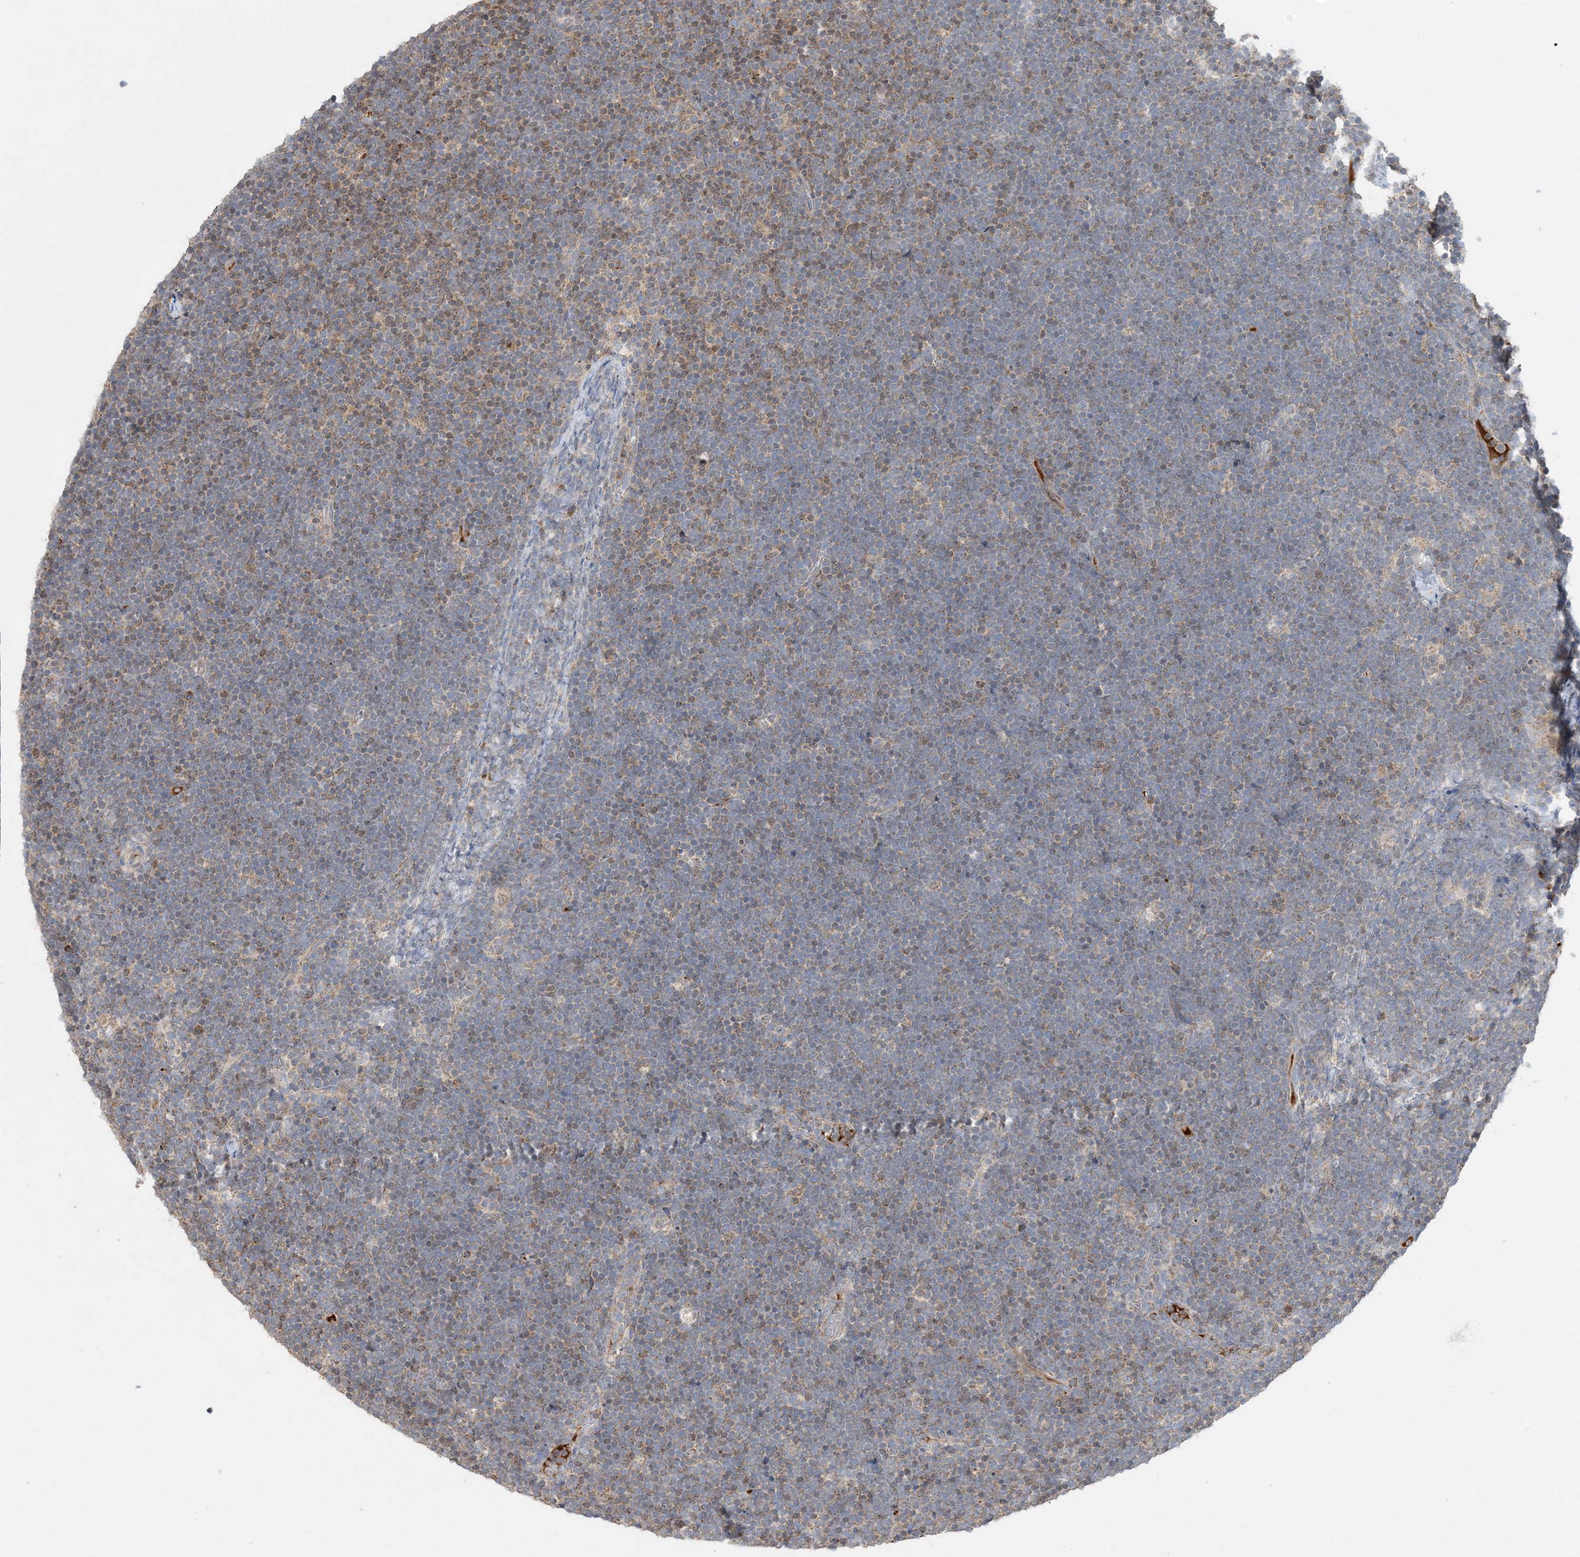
{"staining": {"intensity": "negative", "quantity": "none", "location": "none"}, "tissue": "lymphoma", "cell_type": "Tumor cells", "image_type": "cancer", "snomed": [{"axis": "morphology", "description": "Malignant lymphoma, non-Hodgkin's type, High grade"}, {"axis": "topography", "description": "Lymph node"}], "caption": "Tumor cells are negative for protein expression in human lymphoma.", "gene": "ECHDC1", "patient": {"sex": "male", "age": 13}}